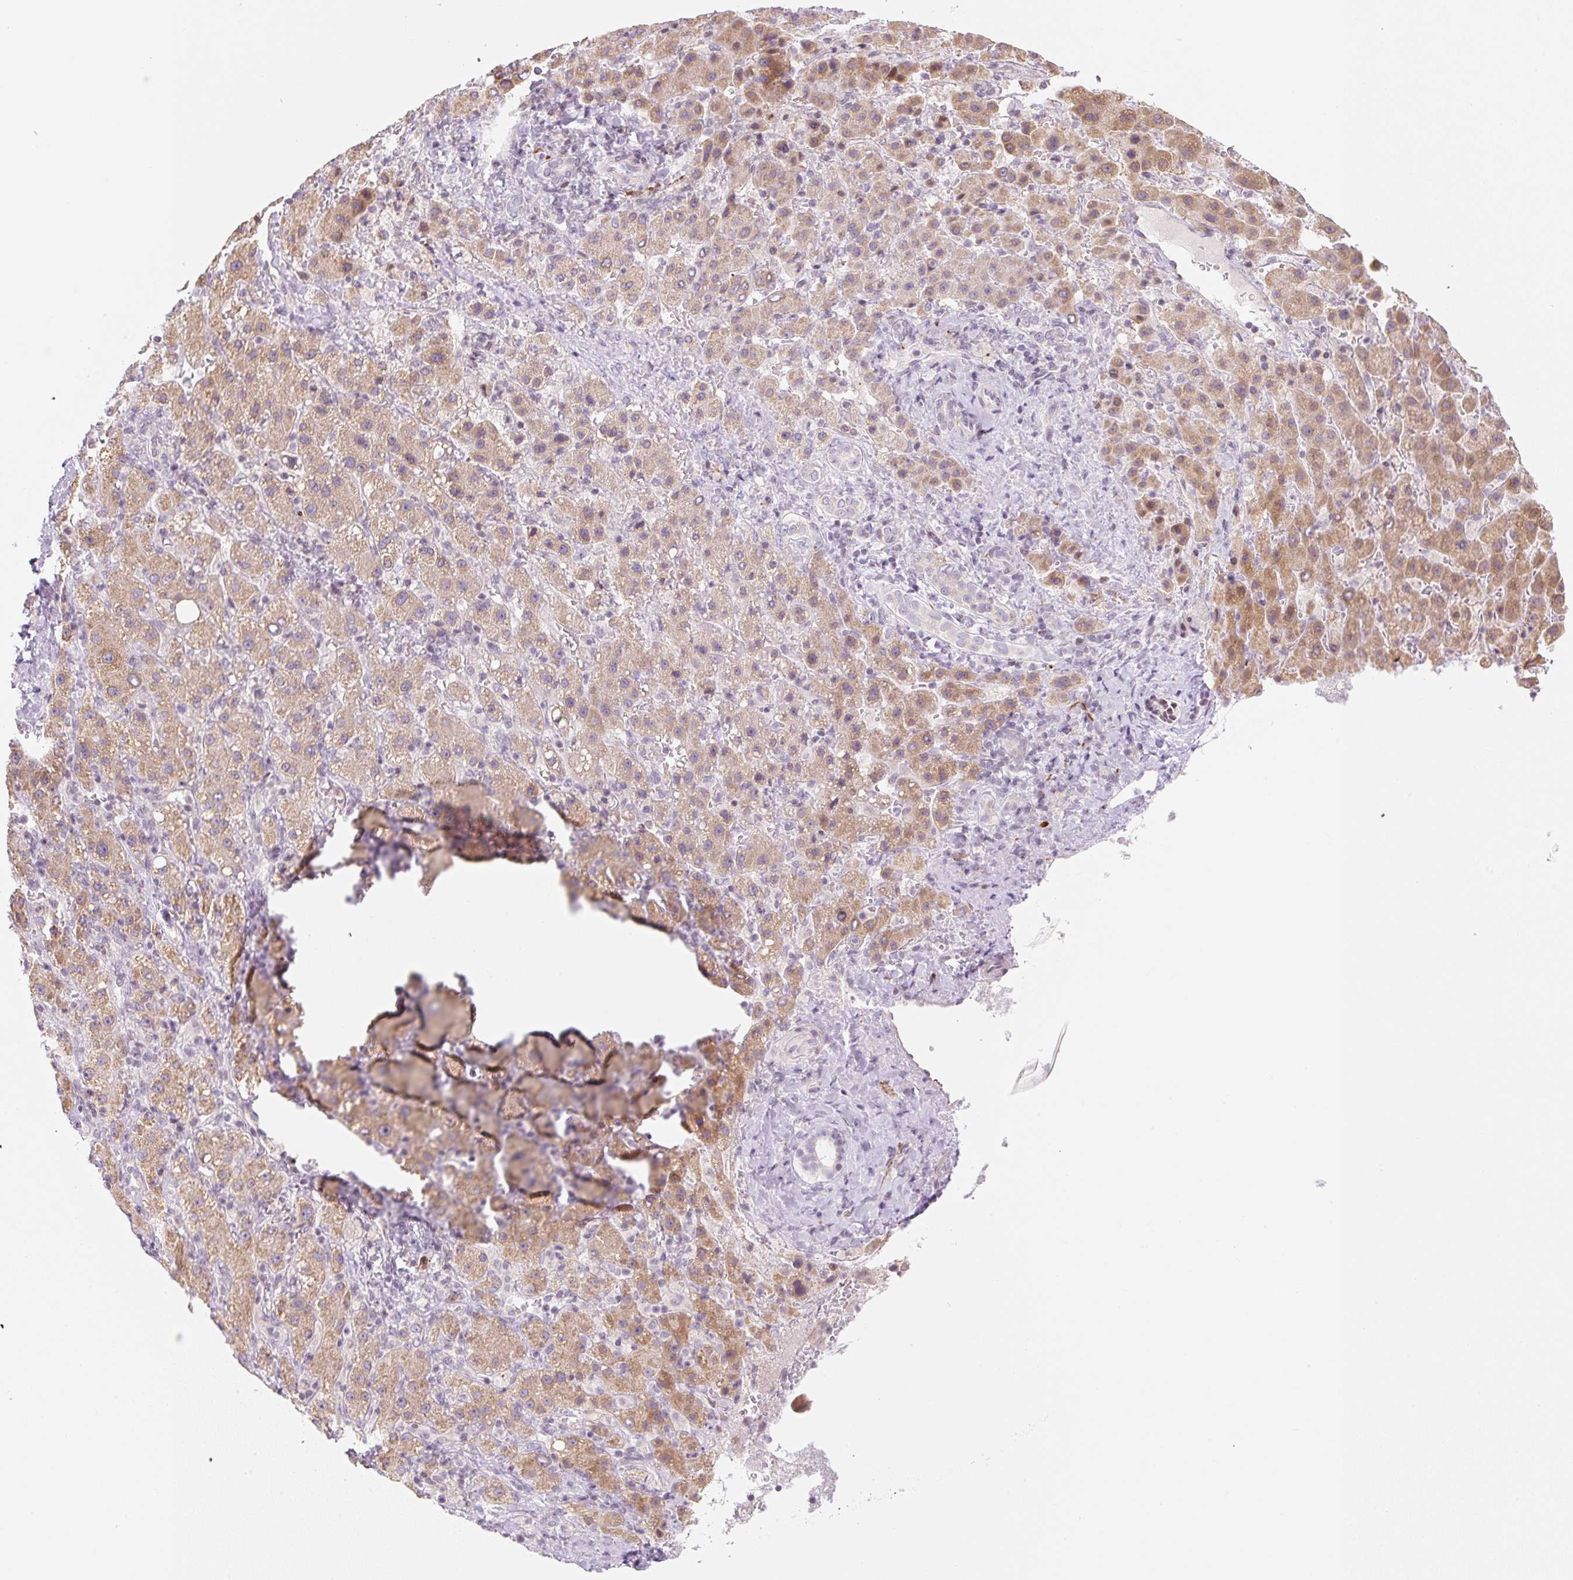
{"staining": {"intensity": "moderate", "quantity": ">75%", "location": "cytoplasmic/membranous"}, "tissue": "liver cancer", "cell_type": "Tumor cells", "image_type": "cancer", "snomed": [{"axis": "morphology", "description": "Carcinoma, Hepatocellular, NOS"}, {"axis": "topography", "description": "Liver"}], "caption": "Brown immunohistochemical staining in liver cancer shows moderate cytoplasmic/membranous expression in approximately >75% of tumor cells.", "gene": "CASKIN1", "patient": {"sex": "female", "age": 58}}